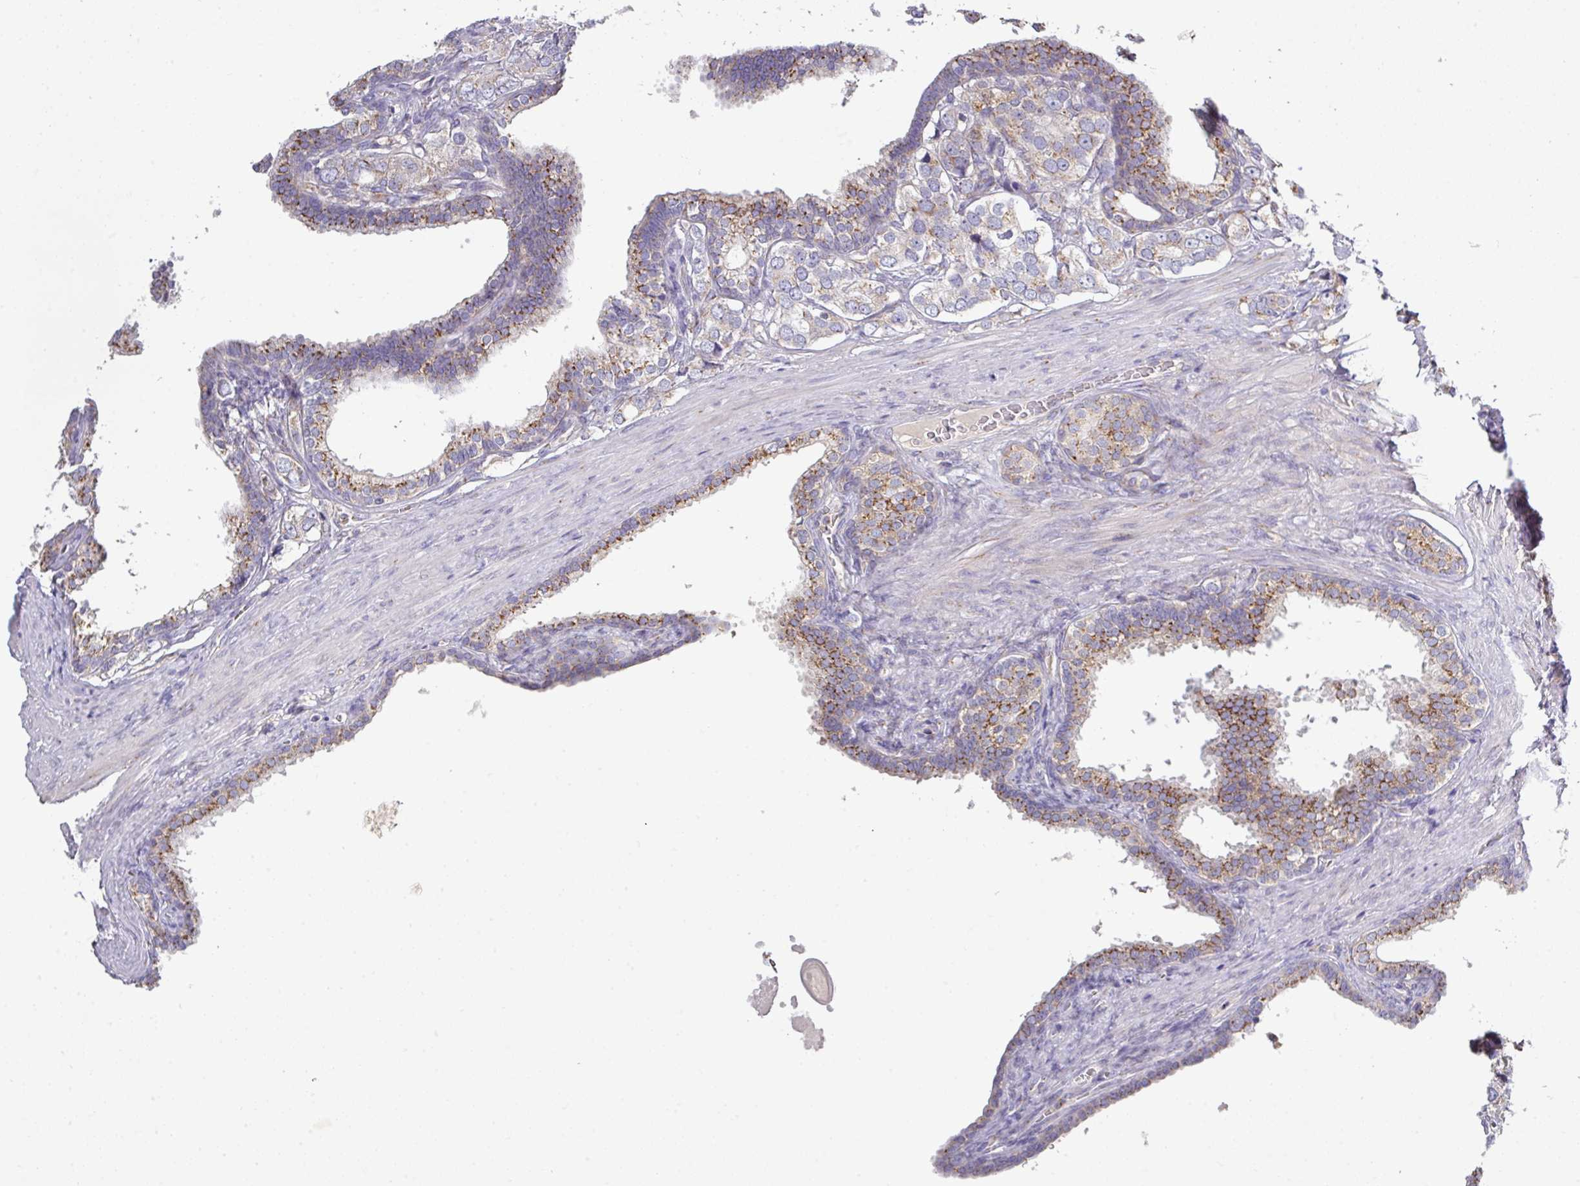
{"staining": {"intensity": "moderate", "quantity": ">75%", "location": "cytoplasmic/membranous"}, "tissue": "prostate cancer", "cell_type": "Tumor cells", "image_type": "cancer", "snomed": [{"axis": "morphology", "description": "Adenocarcinoma, High grade"}, {"axis": "topography", "description": "Prostate"}], "caption": "High-grade adenocarcinoma (prostate) stained with a brown dye shows moderate cytoplasmic/membranous positive positivity in approximately >75% of tumor cells.", "gene": "VTI1A", "patient": {"sex": "male", "age": 66}}